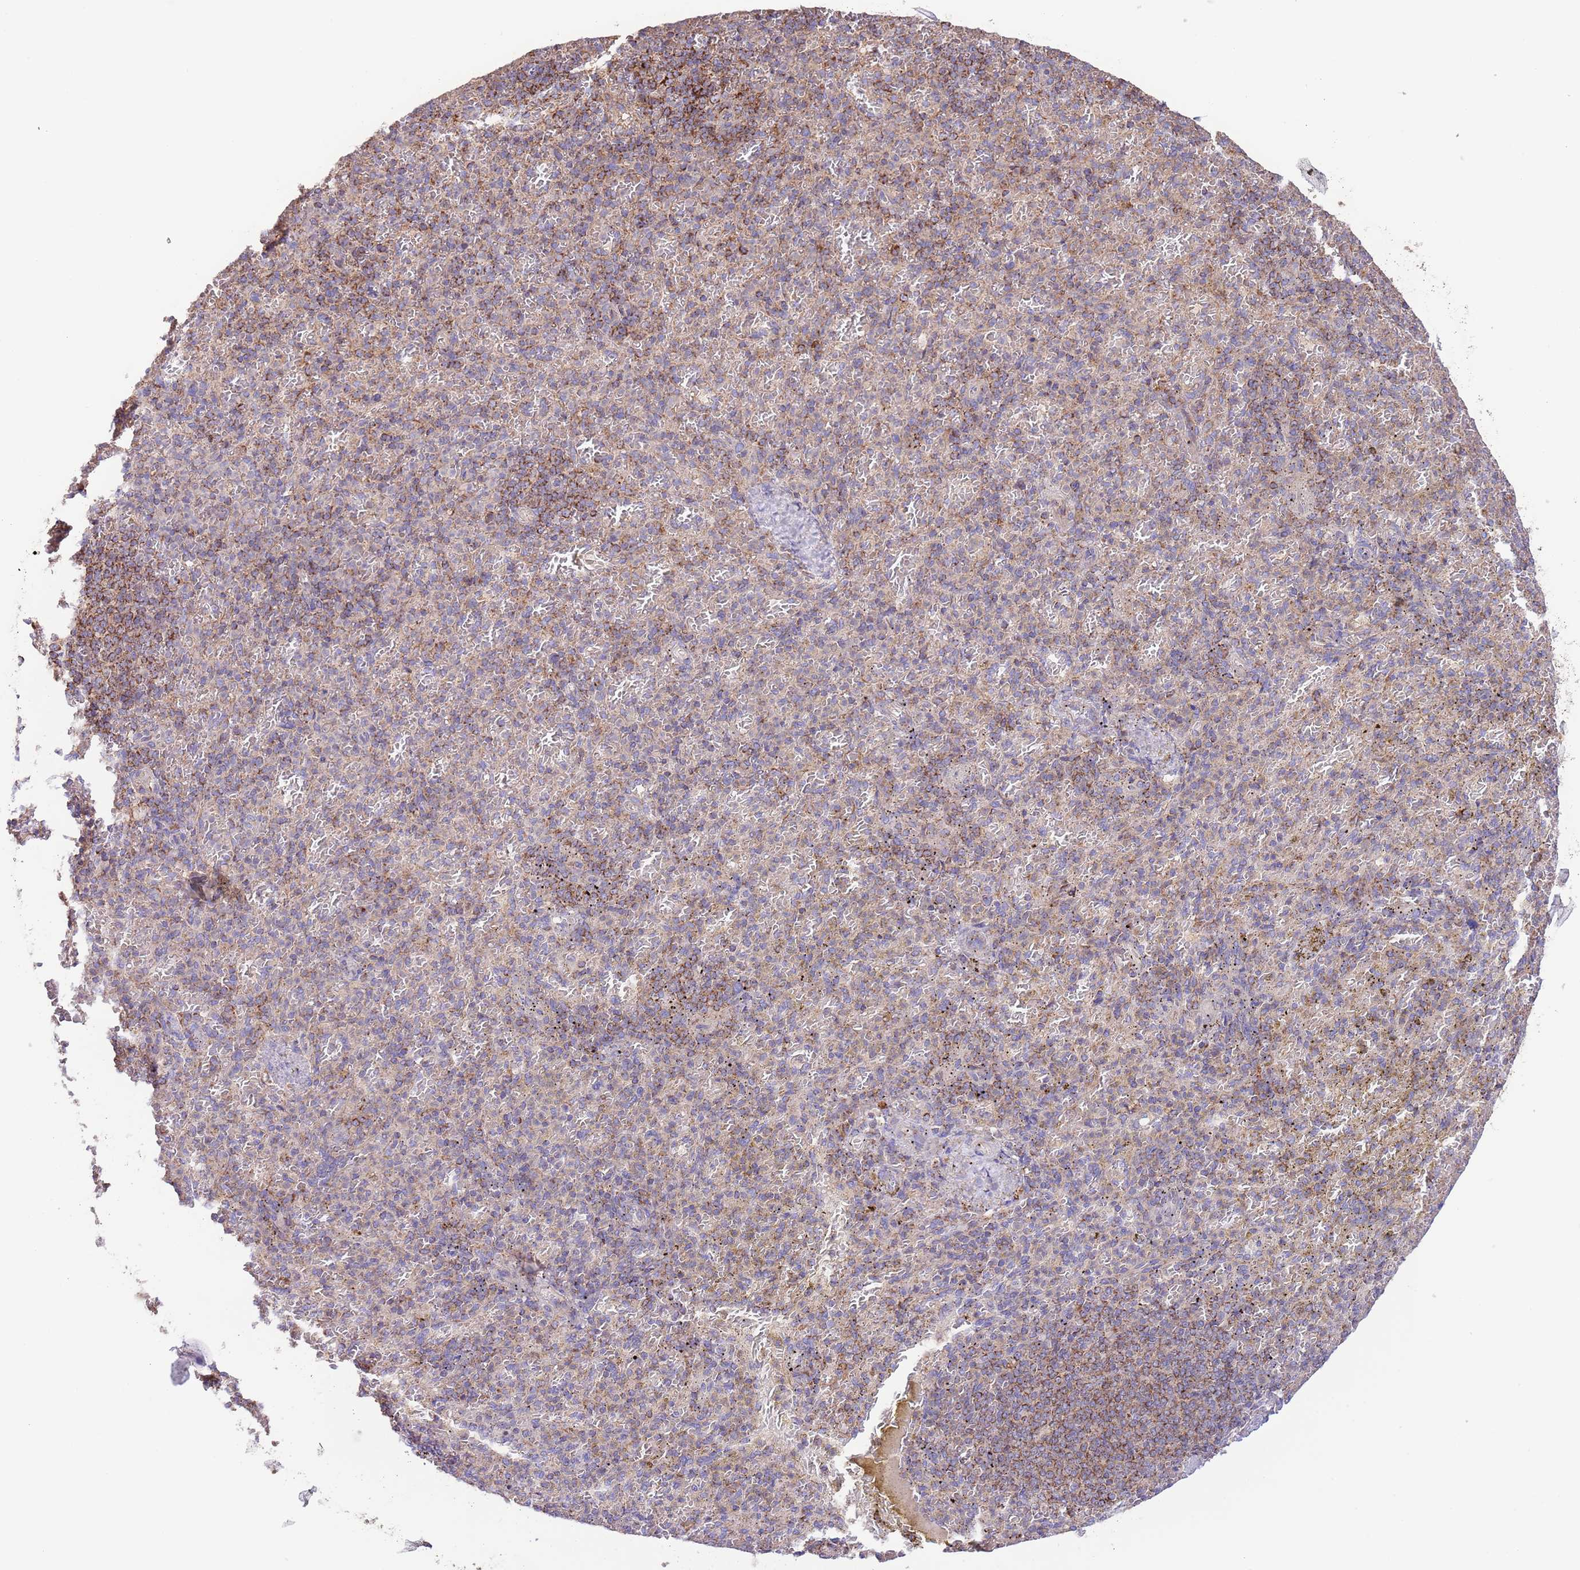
{"staining": {"intensity": "moderate", "quantity": ">75%", "location": "cytoplasmic/membranous"}, "tissue": "spleen", "cell_type": "Cells in red pulp", "image_type": "normal", "snomed": [{"axis": "morphology", "description": "Normal tissue, NOS"}, {"axis": "topography", "description": "Spleen"}], "caption": "This micrograph displays normal spleen stained with IHC to label a protein in brown. The cytoplasmic/membranous of cells in red pulp show moderate positivity for the protein. Nuclei are counter-stained blue.", "gene": "DNAJA3", "patient": {"sex": "female", "age": 74}}